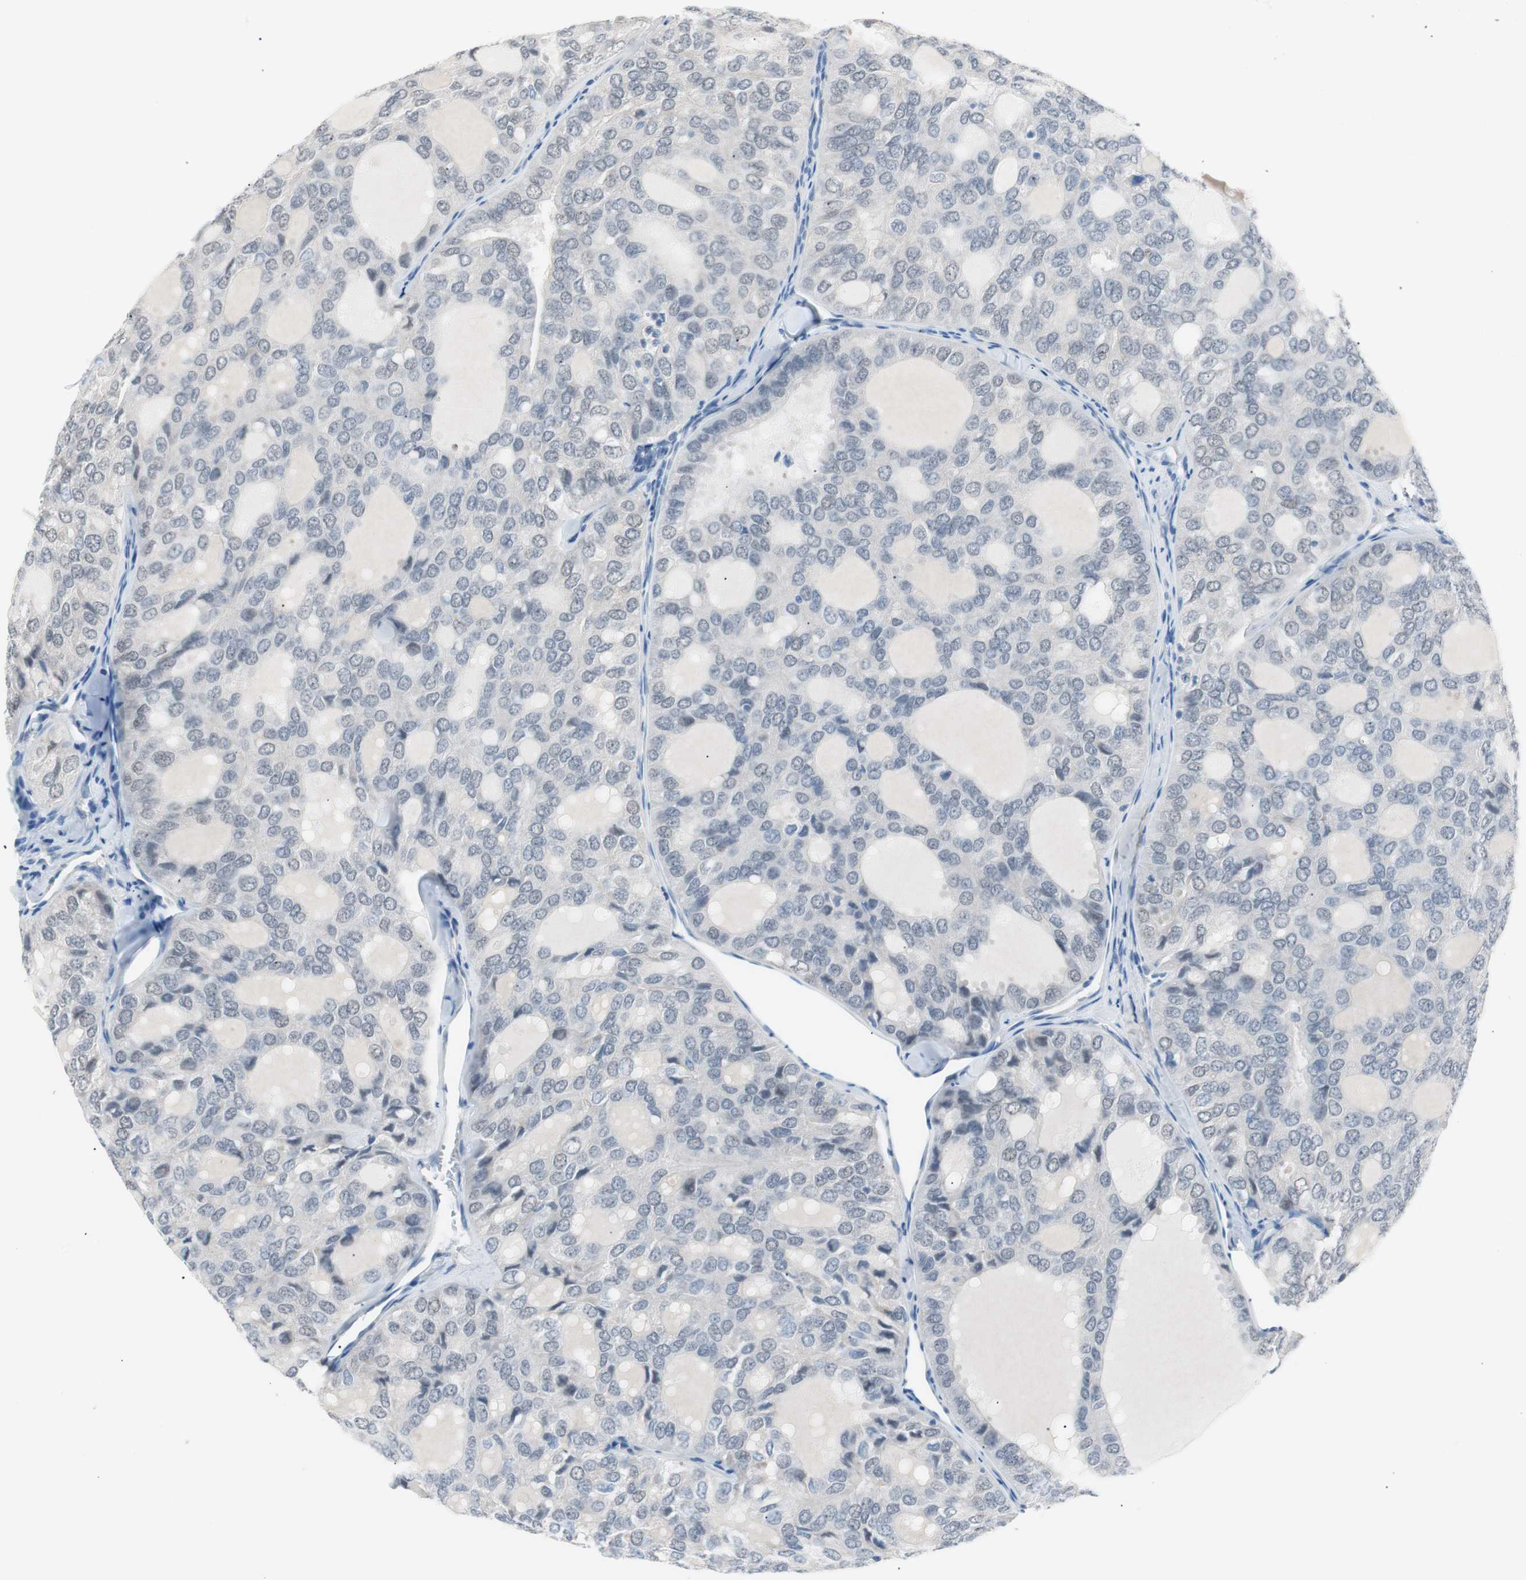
{"staining": {"intensity": "negative", "quantity": "none", "location": "none"}, "tissue": "thyroid cancer", "cell_type": "Tumor cells", "image_type": "cancer", "snomed": [{"axis": "morphology", "description": "Follicular adenoma carcinoma, NOS"}, {"axis": "topography", "description": "Thyroid gland"}], "caption": "An image of thyroid follicular adenoma carcinoma stained for a protein displays no brown staining in tumor cells.", "gene": "VIL1", "patient": {"sex": "male", "age": 75}}